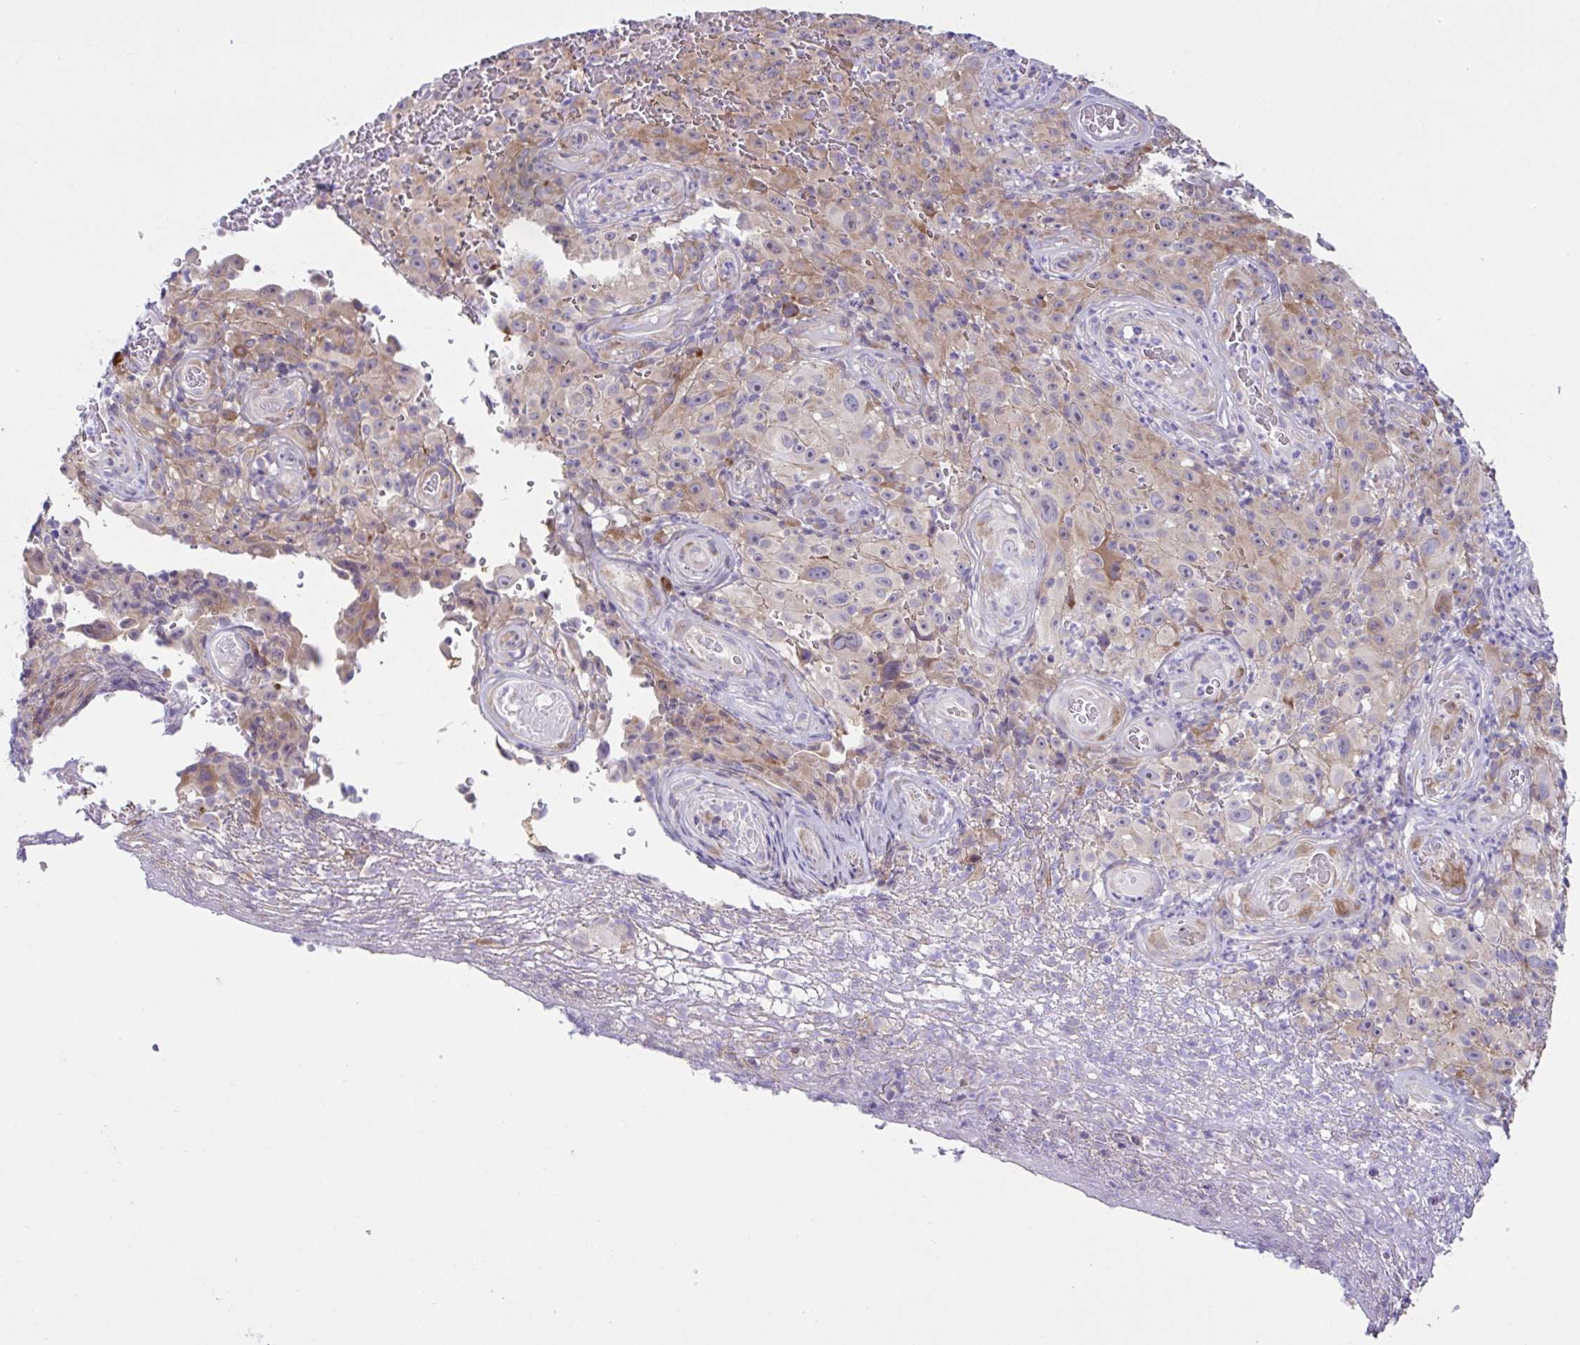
{"staining": {"intensity": "moderate", "quantity": "25%-75%", "location": "cytoplasmic/membranous"}, "tissue": "melanoma", "cell_type": "Tumor cells", "image_type": "cancer", "snomed": [{"axis": "morphology", "description": "Malignant melanoma, NOS"}, {"axis": "topography", "description": "Skin"}], "caption": "Melanoma was stained to show a protein in brown. There is medium levels of moderate cytoplasmic/membranous positivity in about 25%-75% of tumor cells. Nuclei are stained in blue.", "gene": "FAU", "patient": {"sex": "female", "age": 82}}